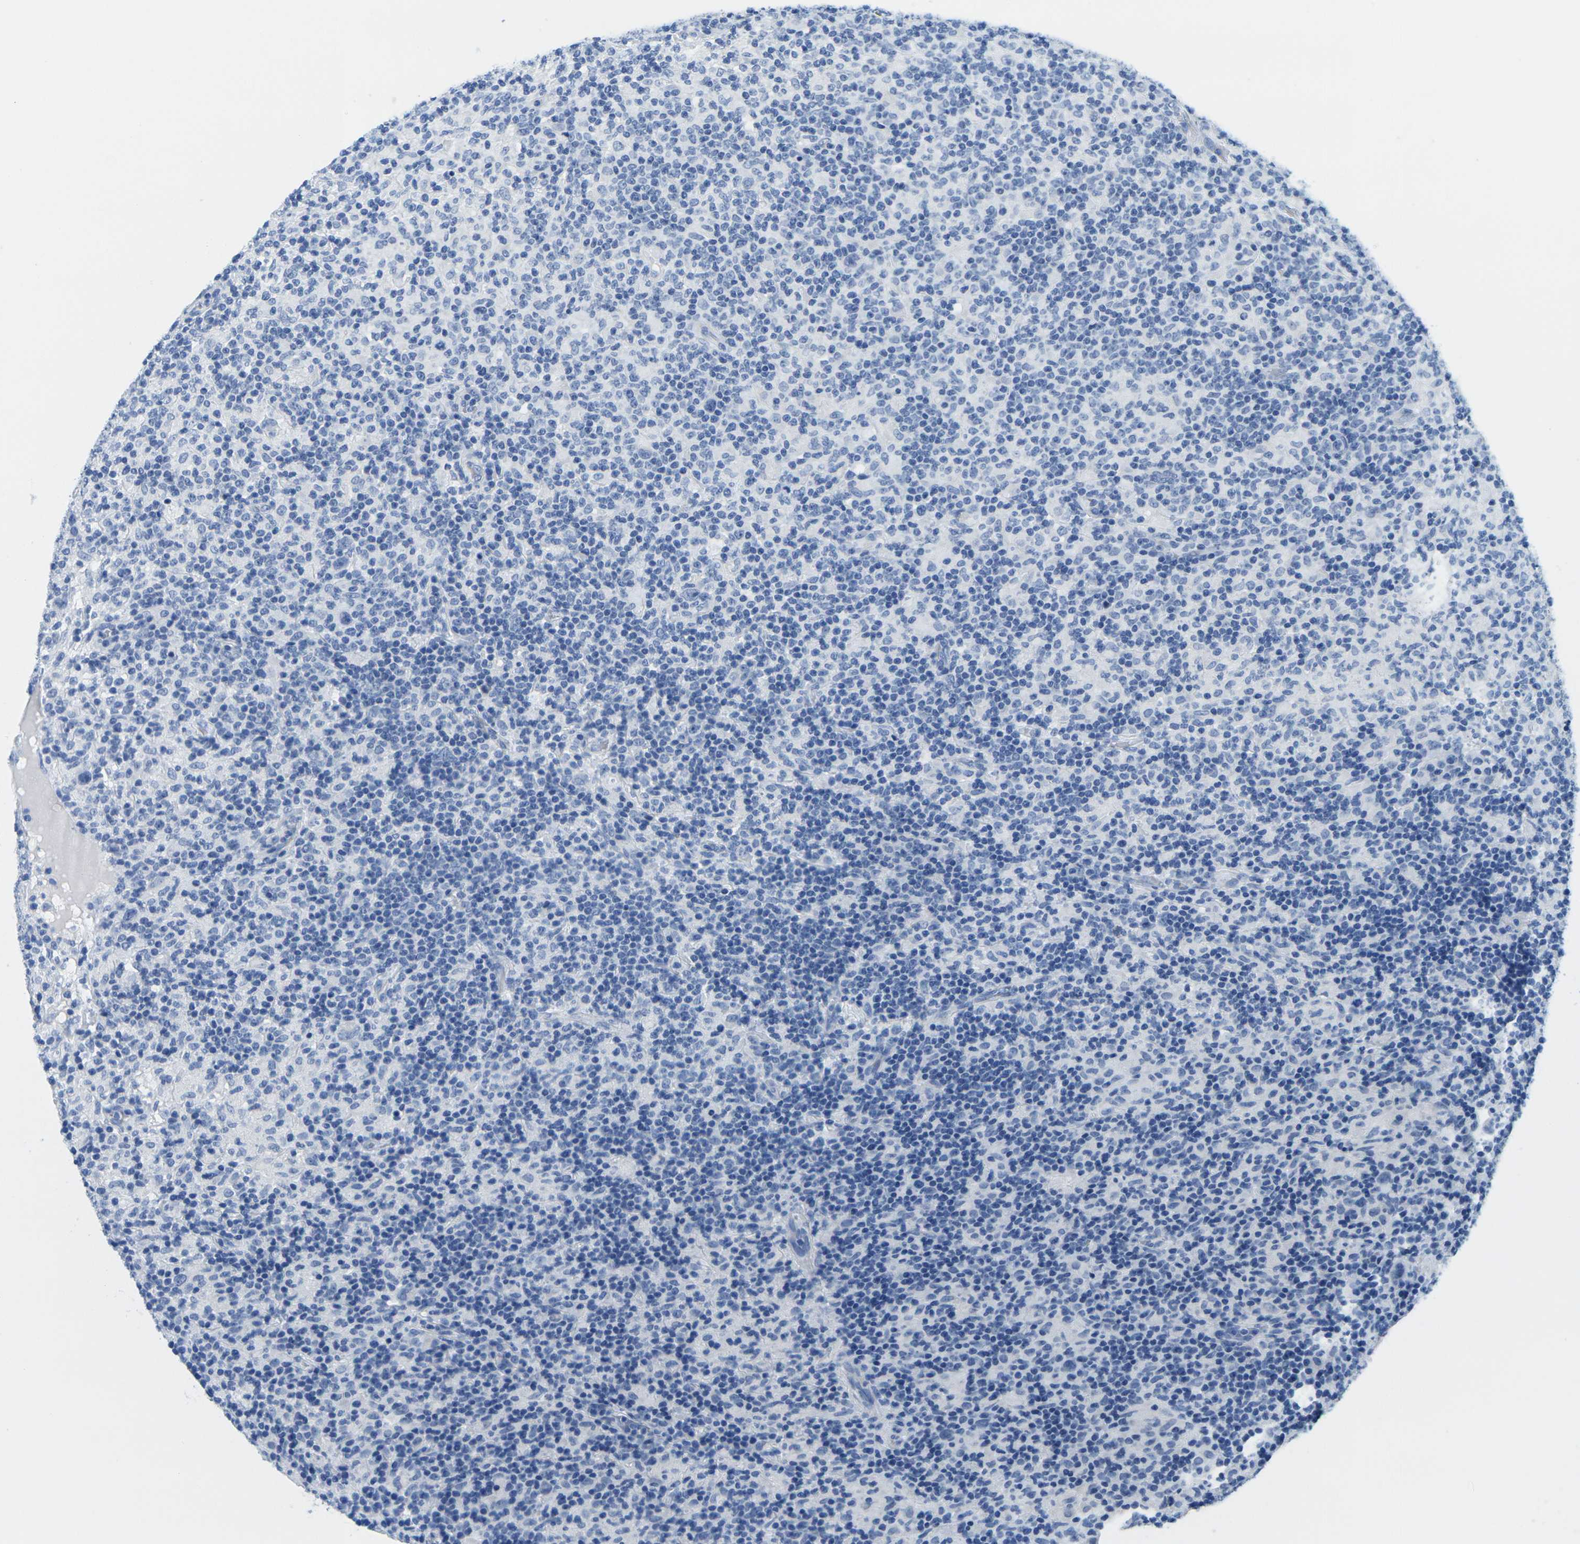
{"staining": {"intensity": "negative", "quantity": "none", "location": "none"}, "tissue": "lymphoma", "cell_type": "Tumor cells", "image_type": "cancer", "snomed": [{"axis": "morphology", "description": "Hodgkin's disease, NOS"}, {"axis": "topography", "description": "Lymph node"}], "caption": "Immunohistochemical staining of human lymphoma exhibits no significant staining in tumor cells. Nuclei are stained in blue.", "gene": "FAM3D", "patient": {"sex": "male", "age": 70}}